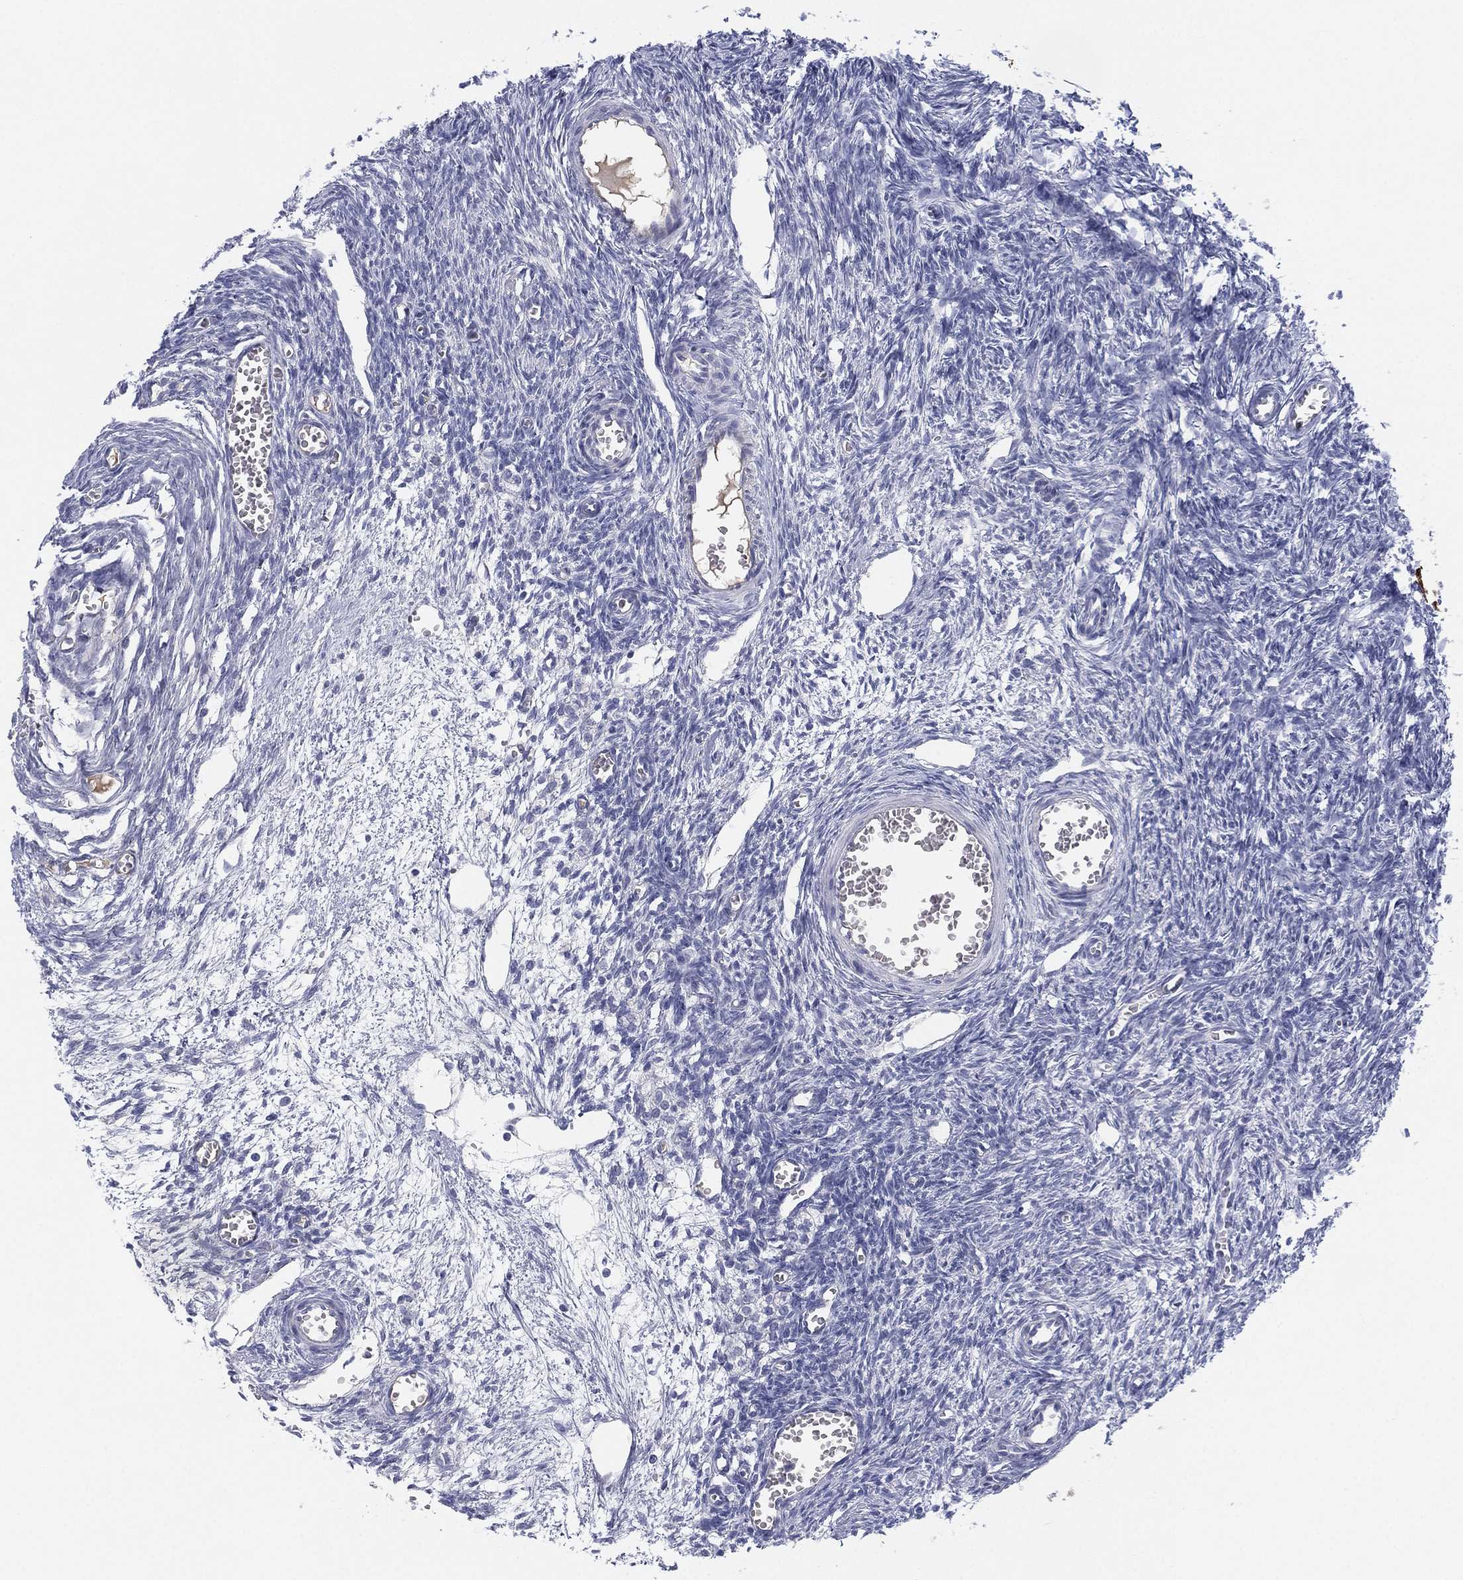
{"staining": {"intensity": "negative", "quantity": "none", "location": "none"}, "tissue": "ovary", "cell_type": "Ovarian stroma cells", "image_type": "normal", "snomed": [{"axis": "morphology", "description": "Normal tissue, NOS"}, {"axis": "topography", "description": "Ovary"}], "caption": "This is an immunohistochemistry histopathology image of benign ovary. There is no expression in ovarian stroma cells.", "gene": "MLF1", "patient": {"sex": "female", "age": 27}}